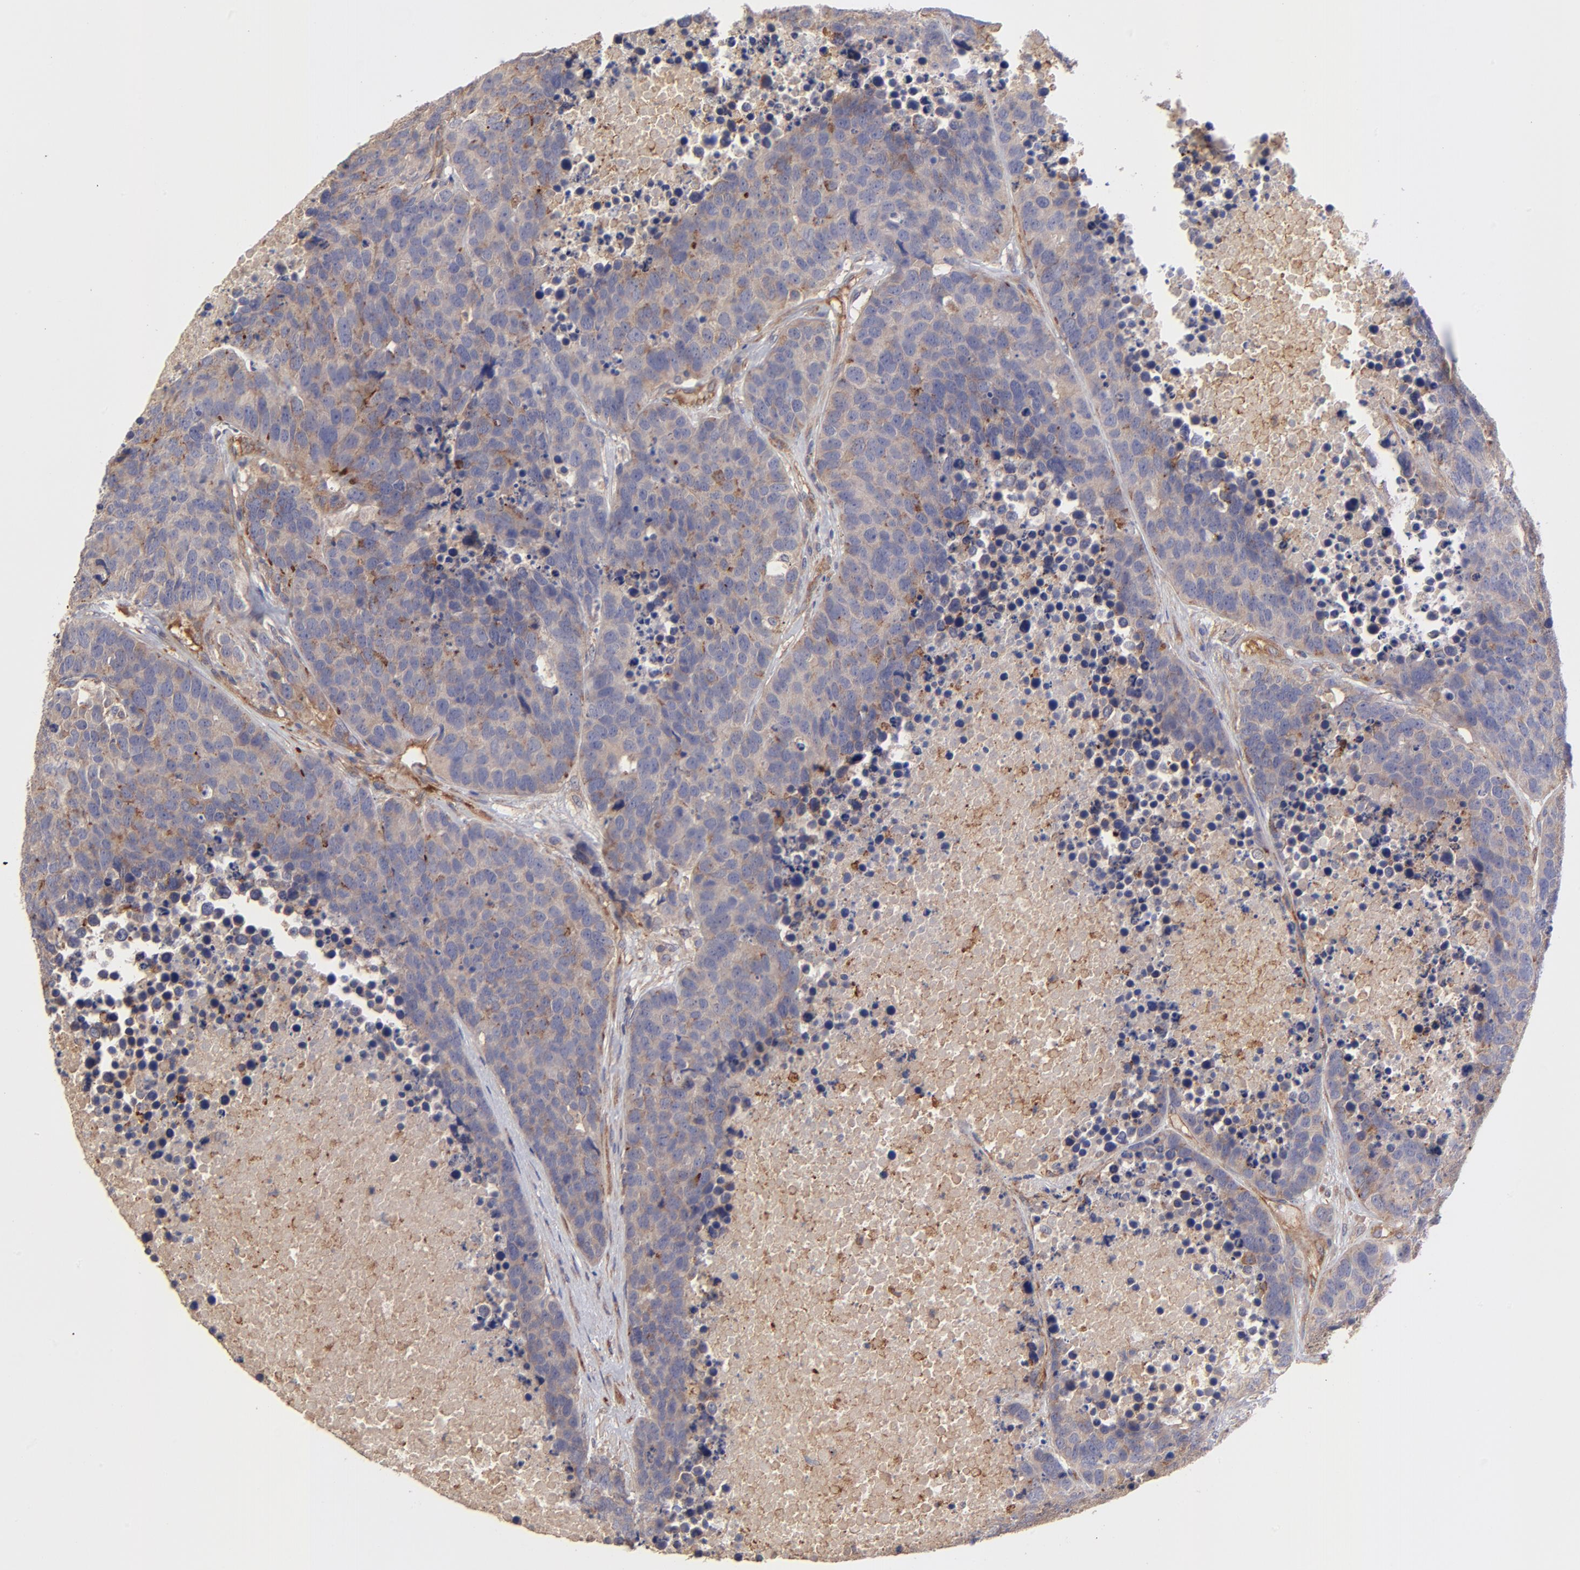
{"staining": {"intensity": "moderate", "quantity": "25%-75%", "location": "cytoplasmic/membranous"}, "tissue": "carcinoid", "cell_type": "Tumor cells", "image_type": "cancer", "snomed": [{"axis": "morphology", "description": "Carcinoid, malignant, NOS"}, {"axis": "topography", "description": "Lung"}], "caption": "This micrograph exhibits IHC staining of human carcinoid, with medium moderate cytoplasmic/membranous expression in about 25%-75% of tumor cells.", "gene": "ASB7", "patient": {"sex": "male", "age": 60}}